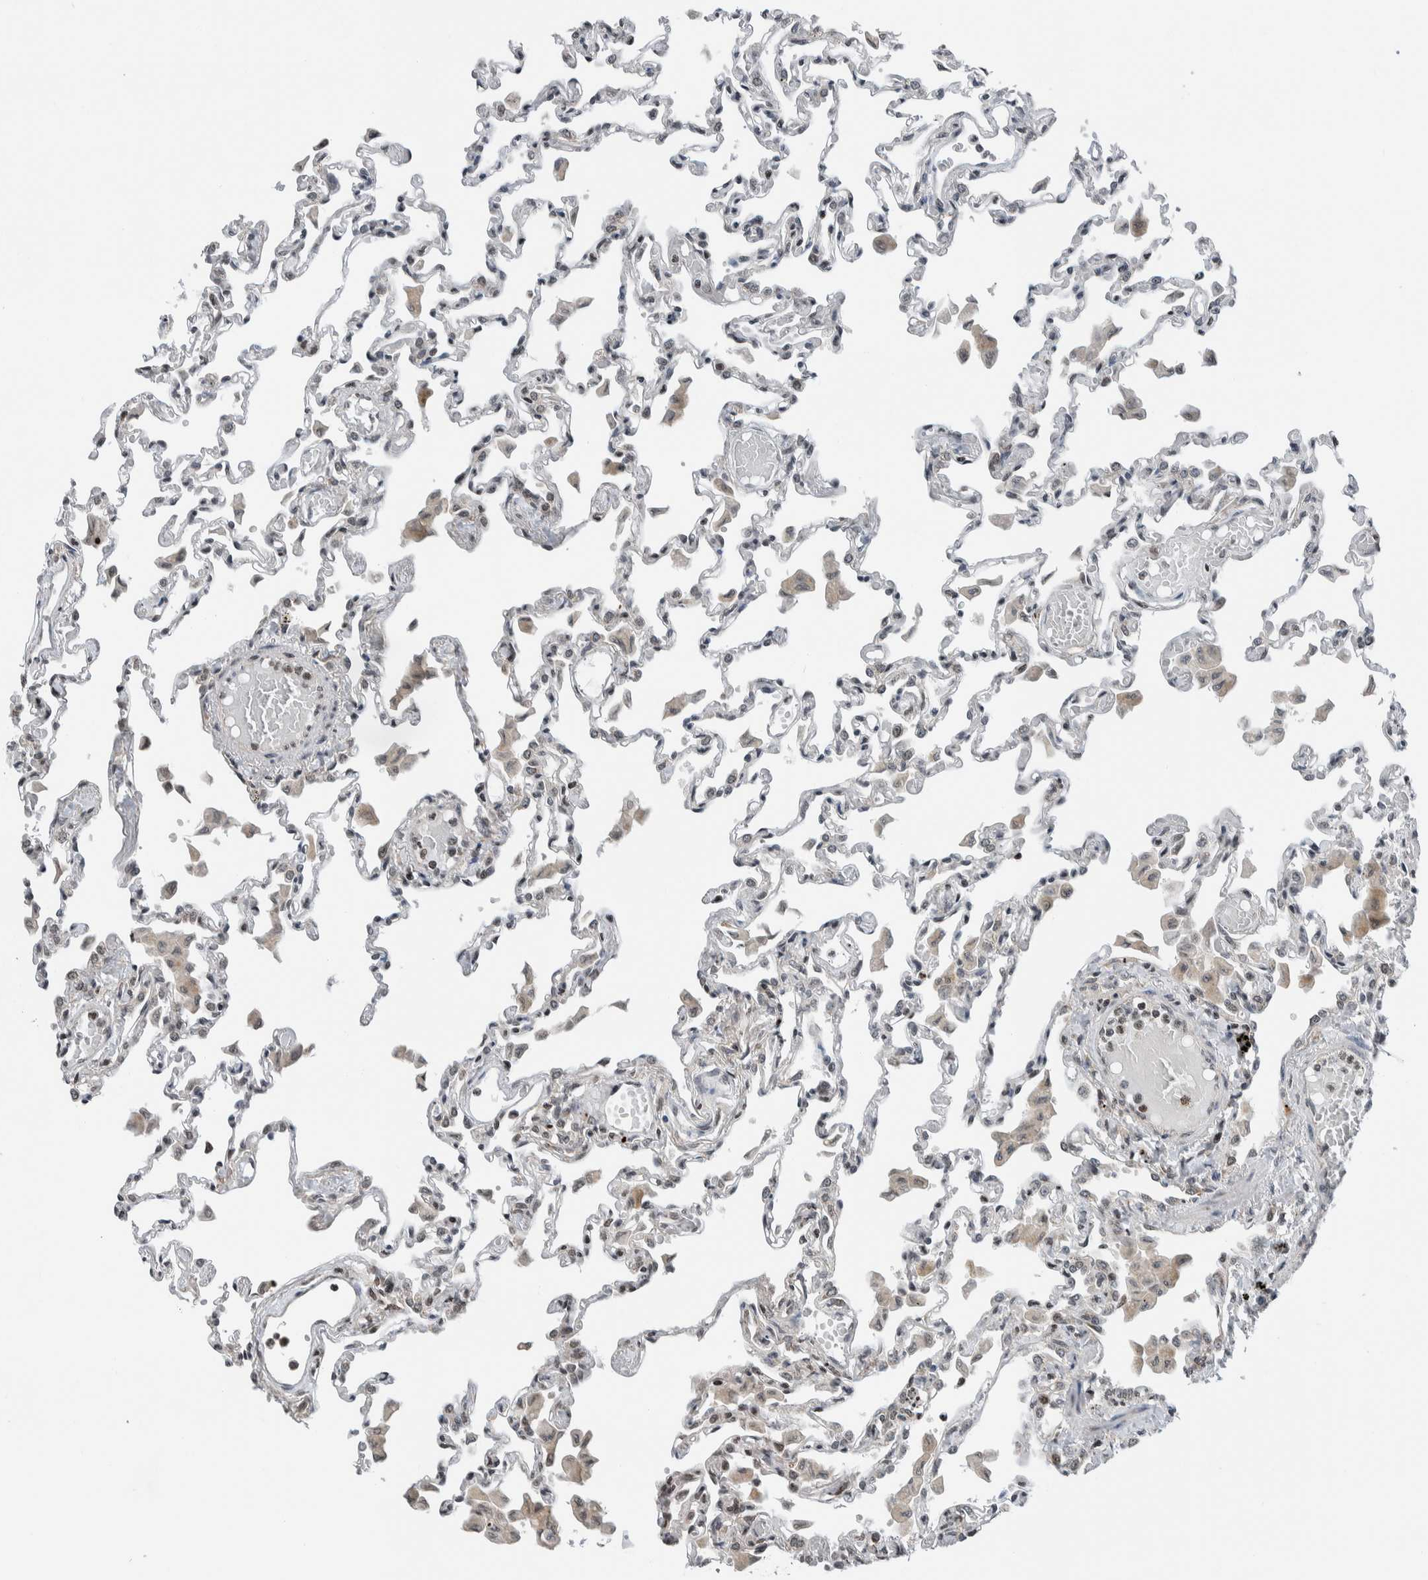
{"staining": {"intensity": "moderate", "quantity": "25%-75%", "location": "nuclear"}, "tissue": "lung", "cell_type": "Alveolar cells", "image_type": "normal", "snomed": [{"axis": "morphology", "description": "Normal tissue, NOS"}, {"axis": "topography", "description": "Bronchus"}, {"axis": "topography", "description": "Lung"}], "caption": "Immunohistochemical staining of unremarkable human lung displays moderate nuclear protein expression in approximately 25%-75% of alveolar cells. Immunohistochemistry stains the protein in brown and the nuclei are stained blue.", "gene": "NPLOC4", "patient": {"sex": "female", "age": 49}}